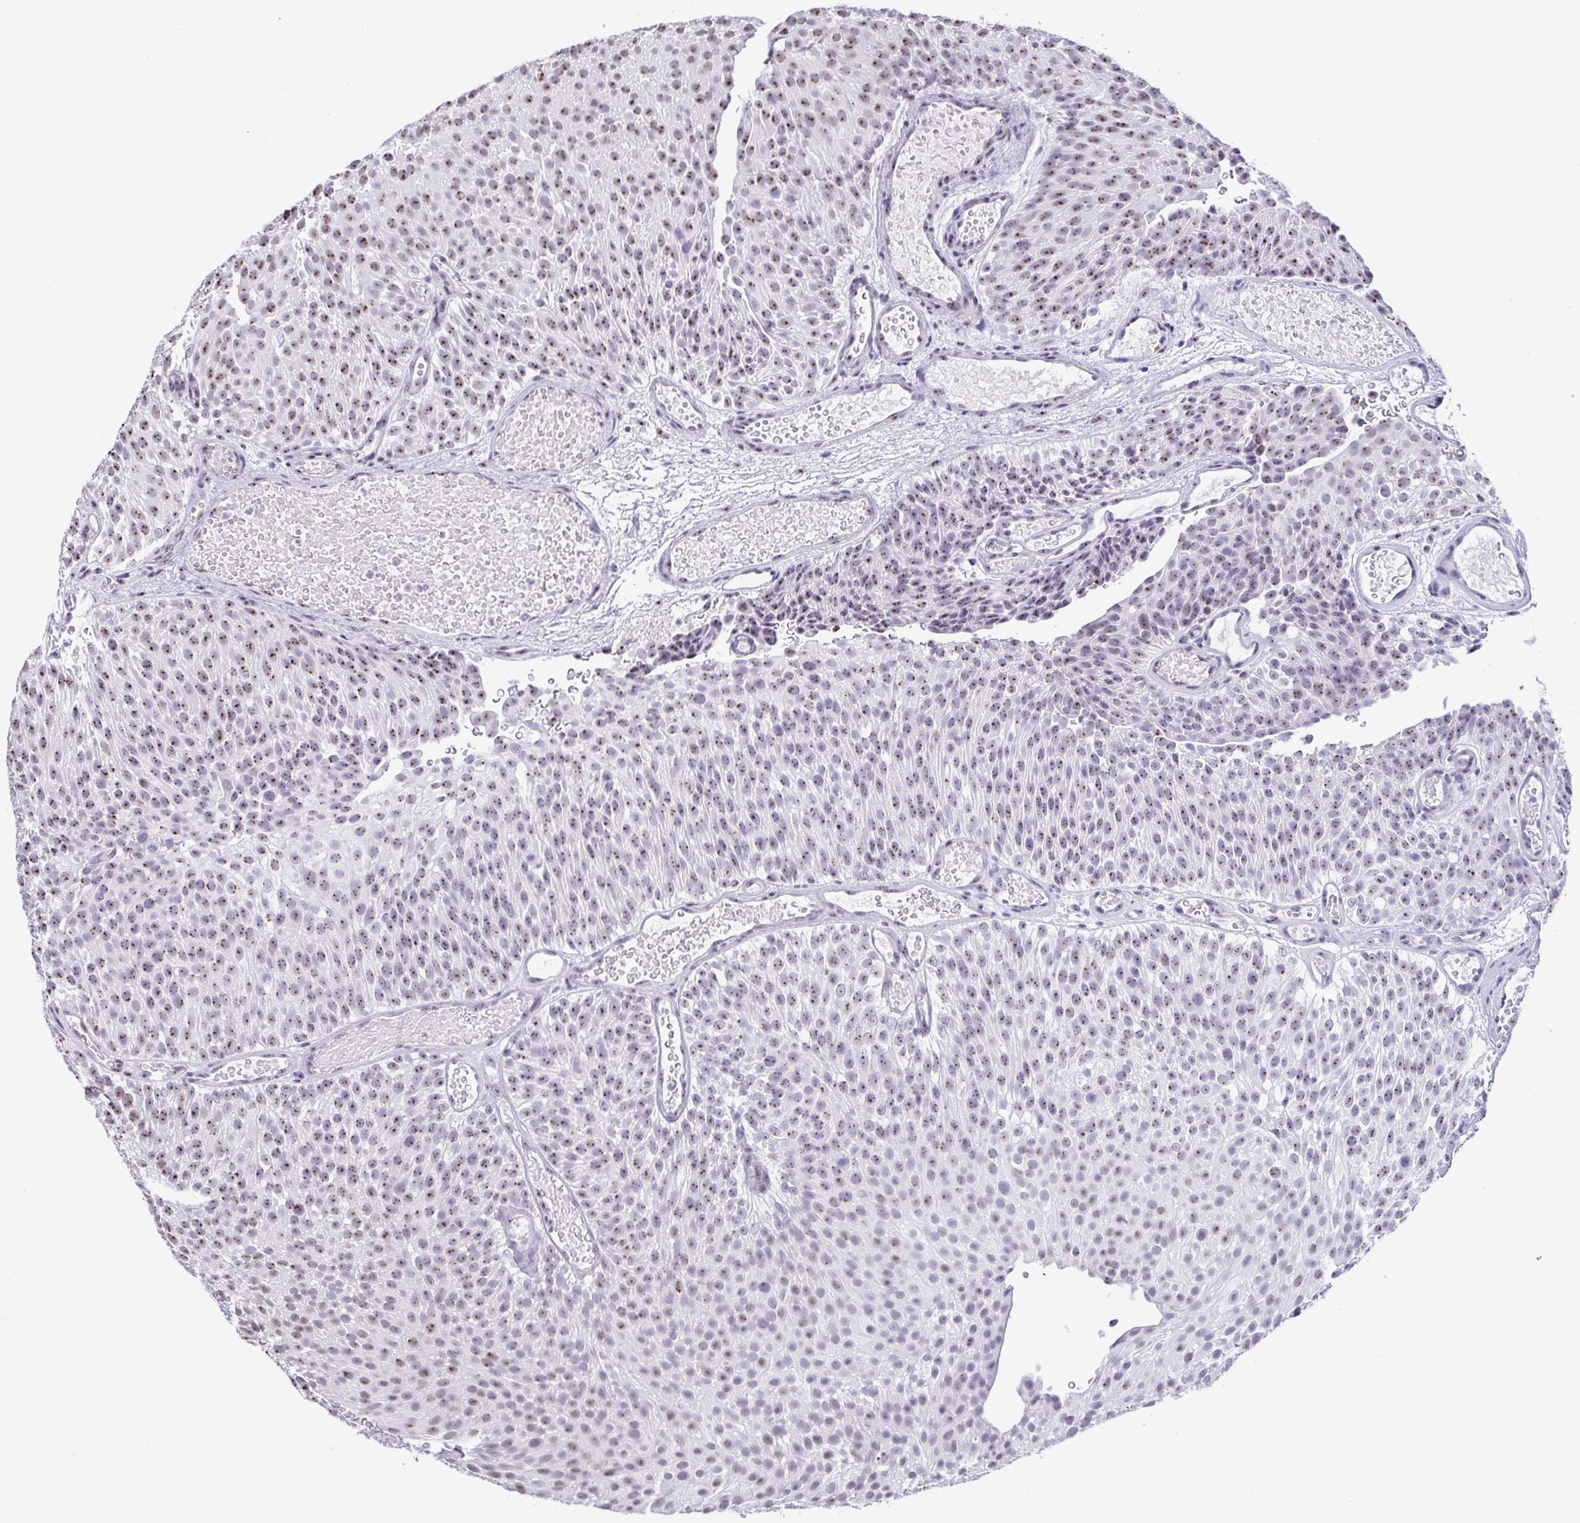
{"staining": {"intensity": "moderate", "quantity": "25%-75%", "location": "nuclear"}, "tissue": "urothelial cancer", "cell_type": "Tumor cells", "image_type": "cancer", "snomed": [{"axis": "morphology", "description": "Urothelial carcinoma, Low grade"}, {"axis": "topography", "description": "Urinary bladder"}], "caption": "Immunohistochemistry (IHC) micrograph of neoplastic tissue: human urothelial cancer stained using IHC displays medium levels of moderate protein expression localized specifically in the nuclear of tumor cells, appearing as a nuclear brown color.", "gene": "BZW1", "patient": {"sex": "male", "age": 78}}